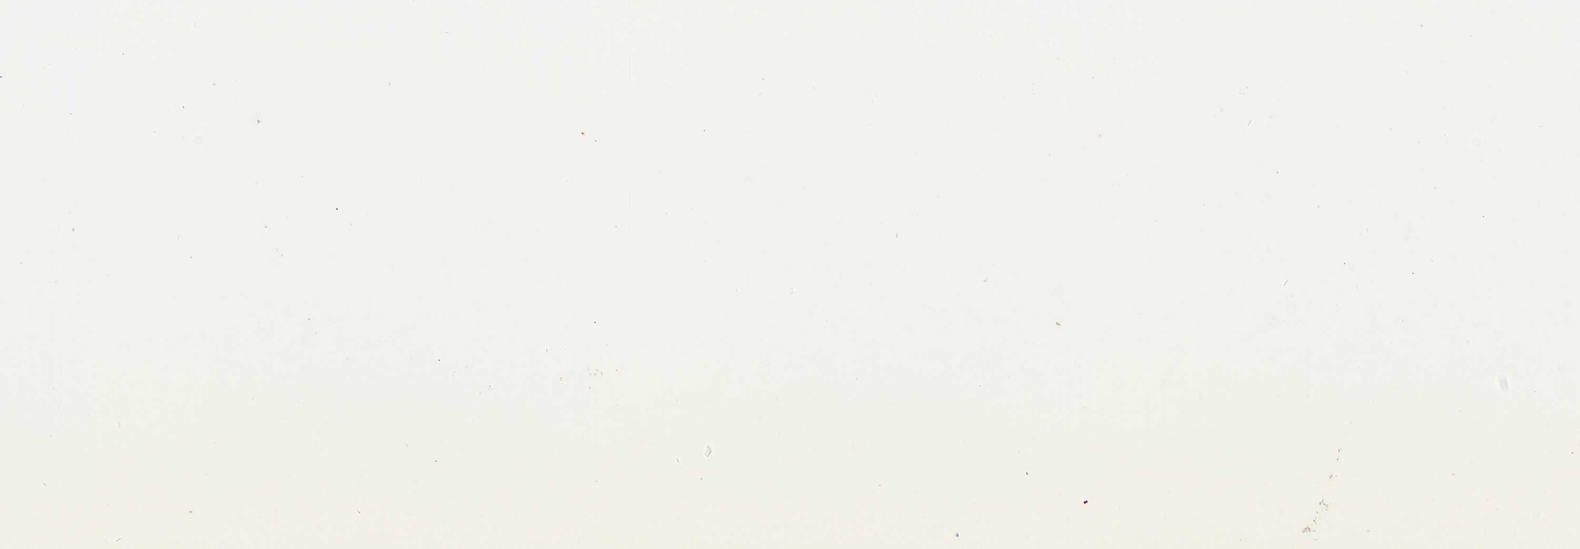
{"staining": {"intensity": "moderate", "quantity": "<25%", "location": "cytoplasmic/membranous"}, "tissue": "lung cancer", "cell_type": "Tumor cells", "image_type": "cancer", "snomed": [{"axis": "morphology", "description": "Squamous cell carcinoma, NOS"}, {"axis": "topography", "description": "Lung"}], "caption": "Brown immunohistochemical staining in human lung cancer displays moderate cytoplasmic/membranous staining in approximately <25% of tumor cells. (IHC, brightfield microscopy, high magnification).", "gene": "SPPL2B", "patient": {"sex": "female", "age": 67}}